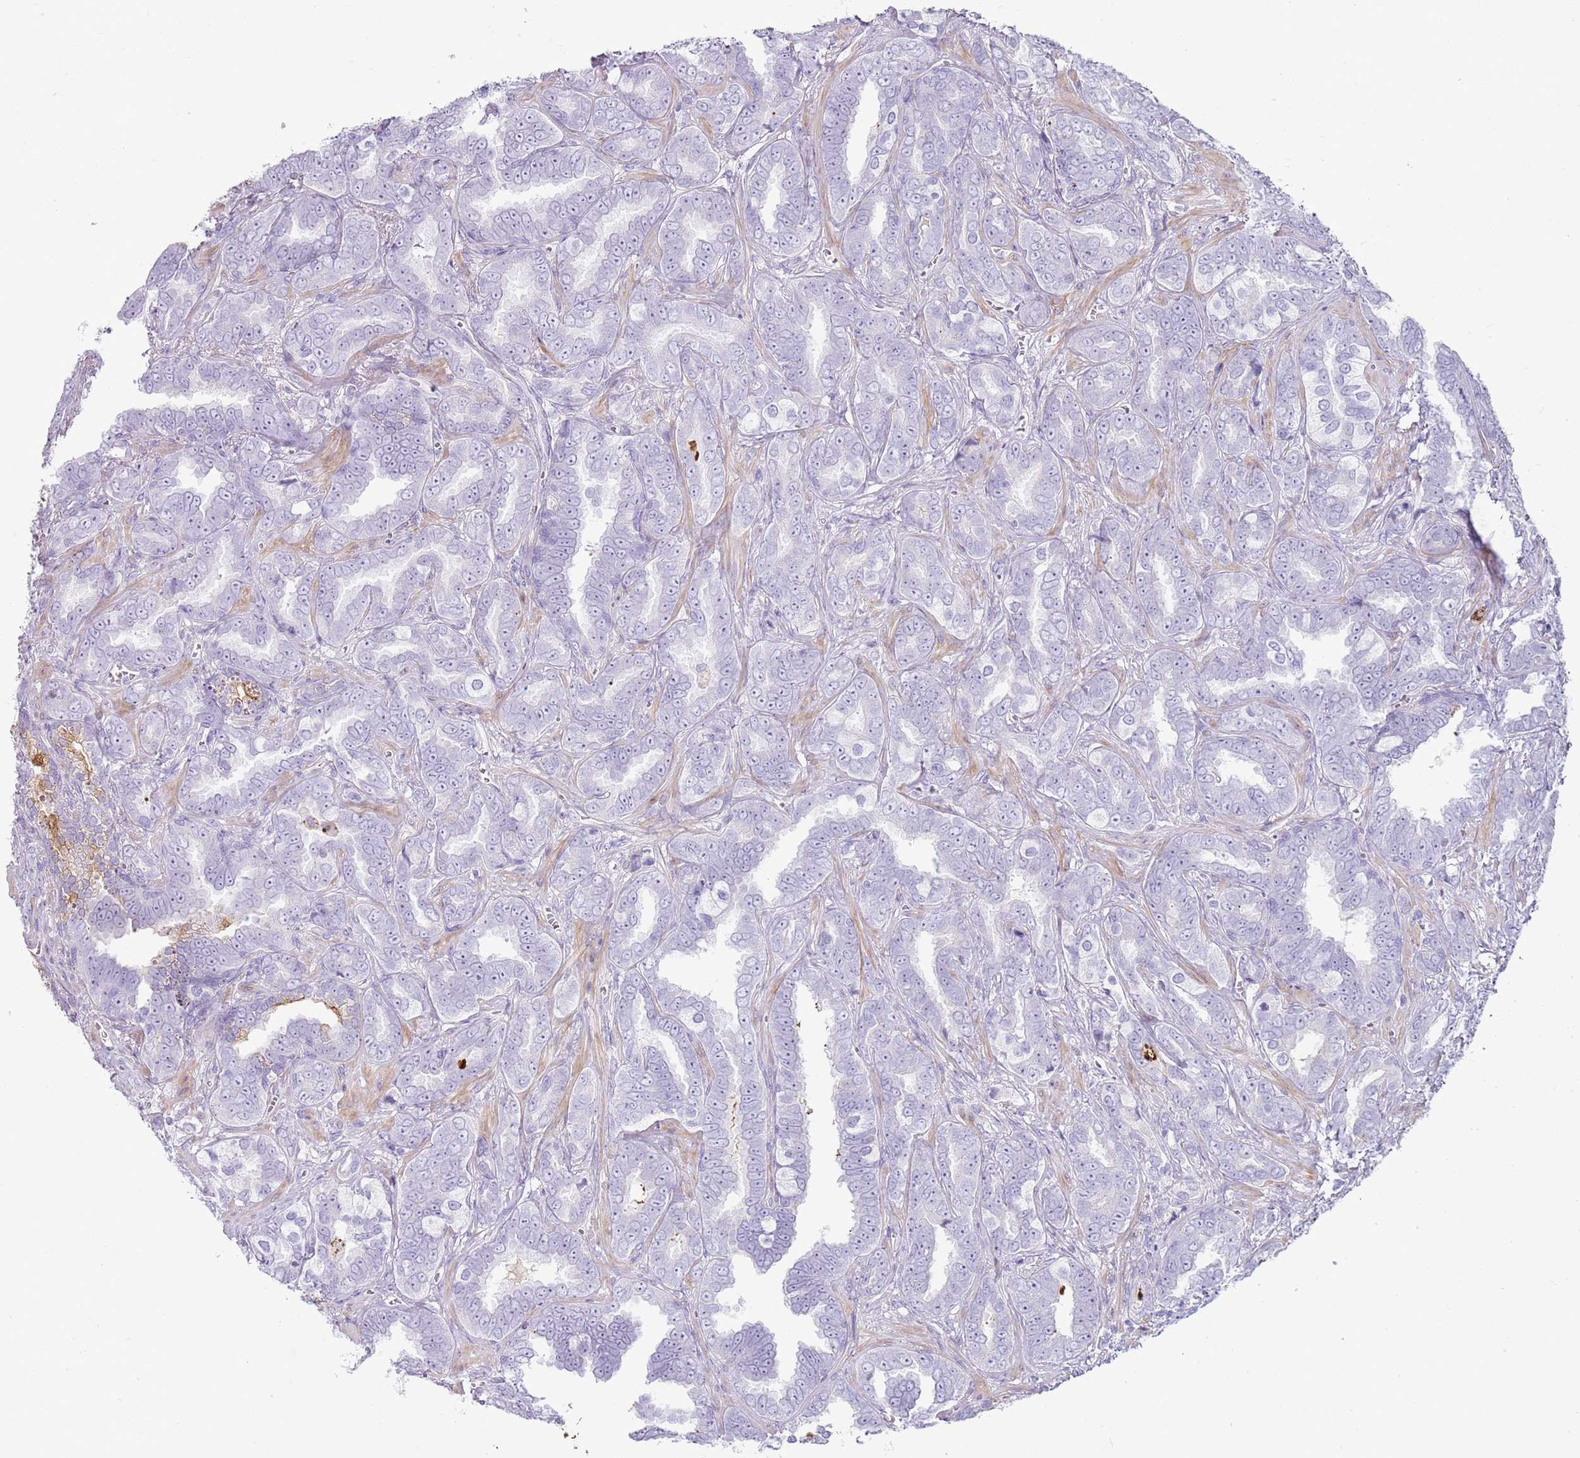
{"staining": {"intensity": "negative", "quantity": "none", "location": "none"}, "tissue": "prostate cancer", "cell_type": "Tumor cells", "image_type": "cancer", "snomed": [{"axis": "morphology", "description": "Adenocarcinoma, High grade"}, {"axis": "topography", "description": "Prostate"}], "caption": "The histopathology image displays no significant expression in tumor cells of high-grade adenocarcinoma (prostate).", "gene": "CD177", "patient": {"sex": "male", "age": 67}}